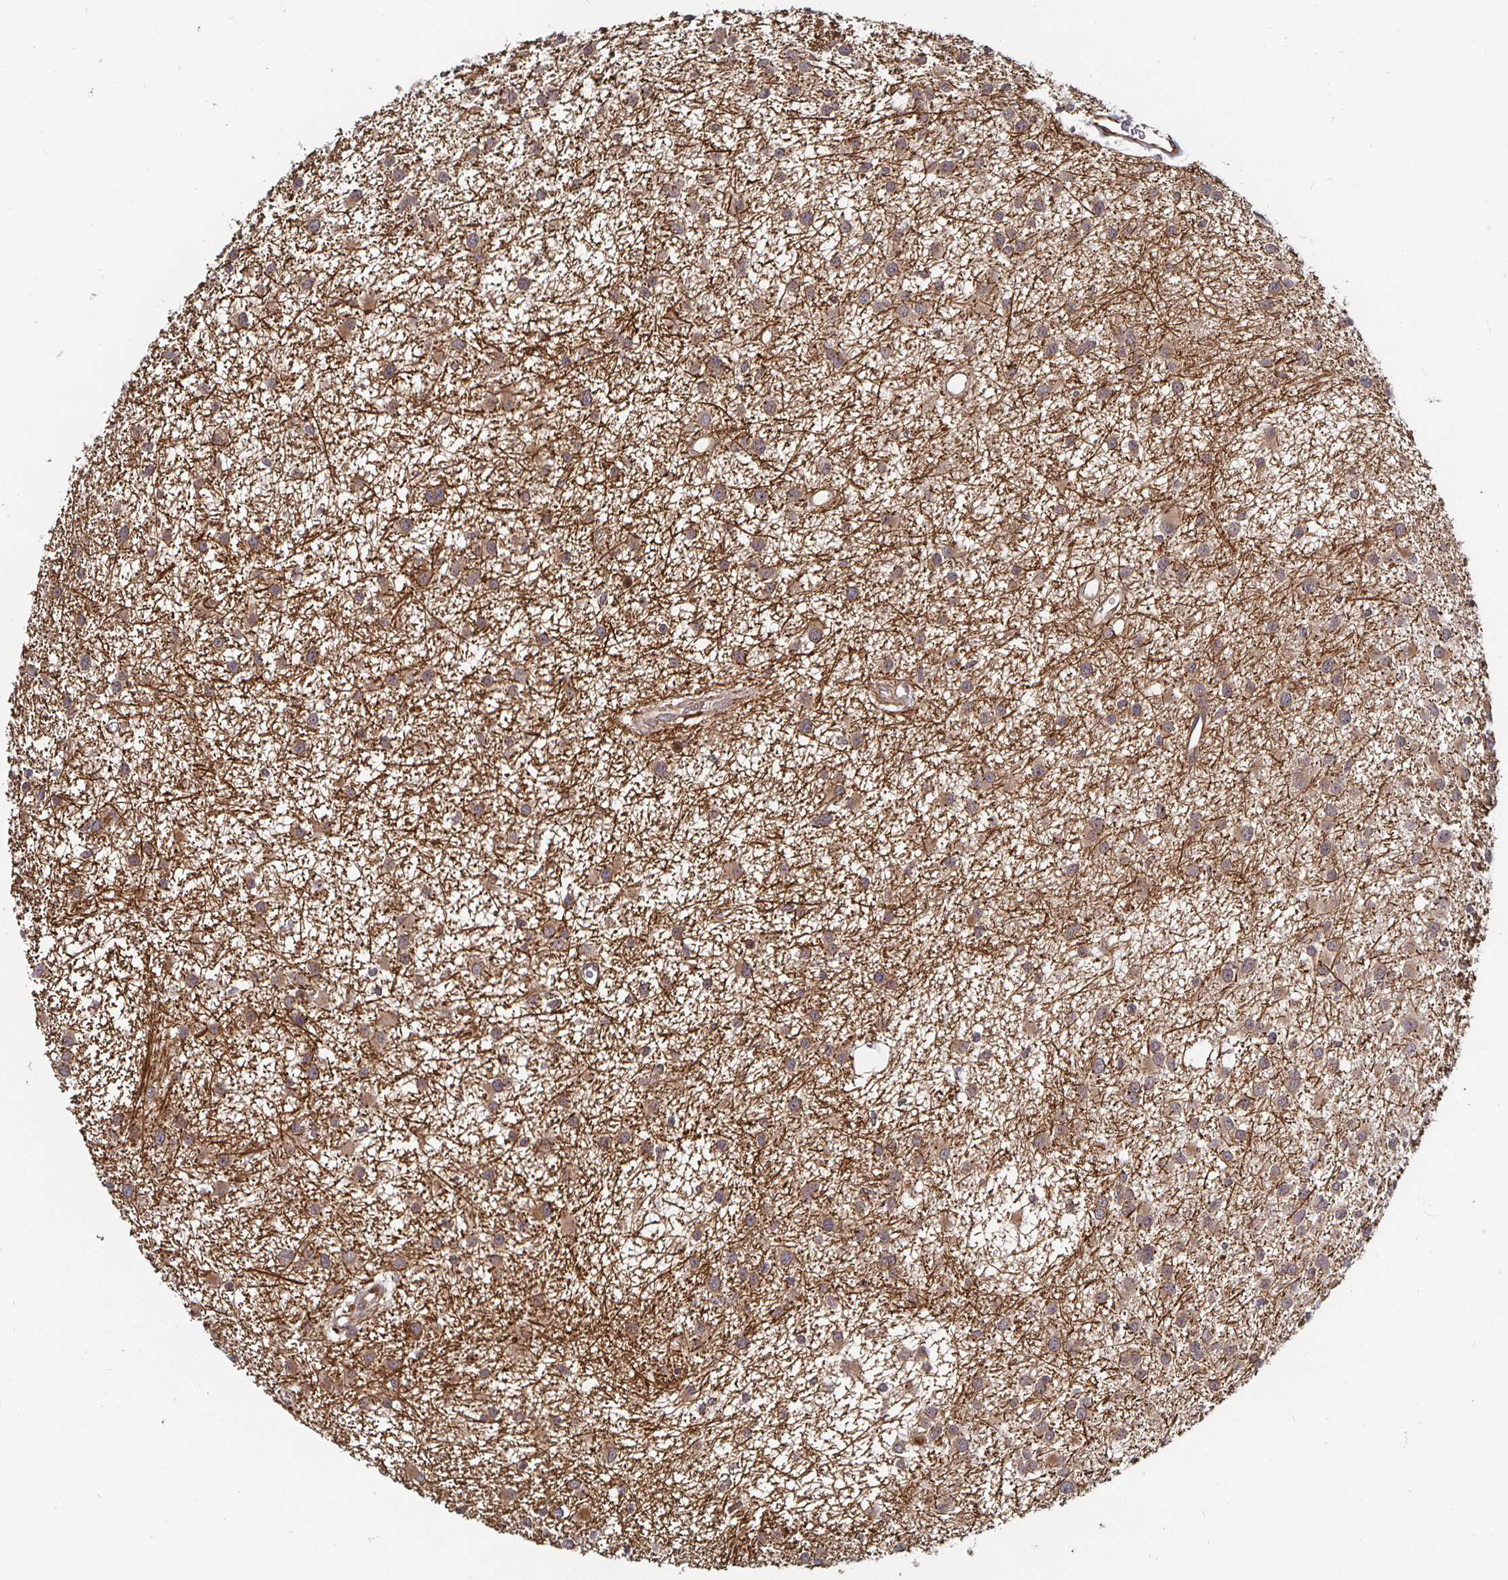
{"staining": {"intensity": "moderate", "quantity": ">75%", "location": "cytoplasmic/membranous"}, "tissue": "glioma", "cell_type": "Tumor cells", "image_type": "cancer", "snomed": [{"axis": "morphology", "description": "Glioma, malignant, Low grade"}, {"axis": "topography", "description": "Brain"}], "caption": "Immunohistochemical staining of glioma reveals medium levels of moderate cytoplasmic/membranous protein staining in approximately >75% of tumor cells. The staining was performed using DAB to visualize the protein expression in brown, while the nuclei were stained in blue with hematoxylin (Magnification: 20x).", "gene": "TBKBP1", "patient": {"sex": "male", "age": 43}}